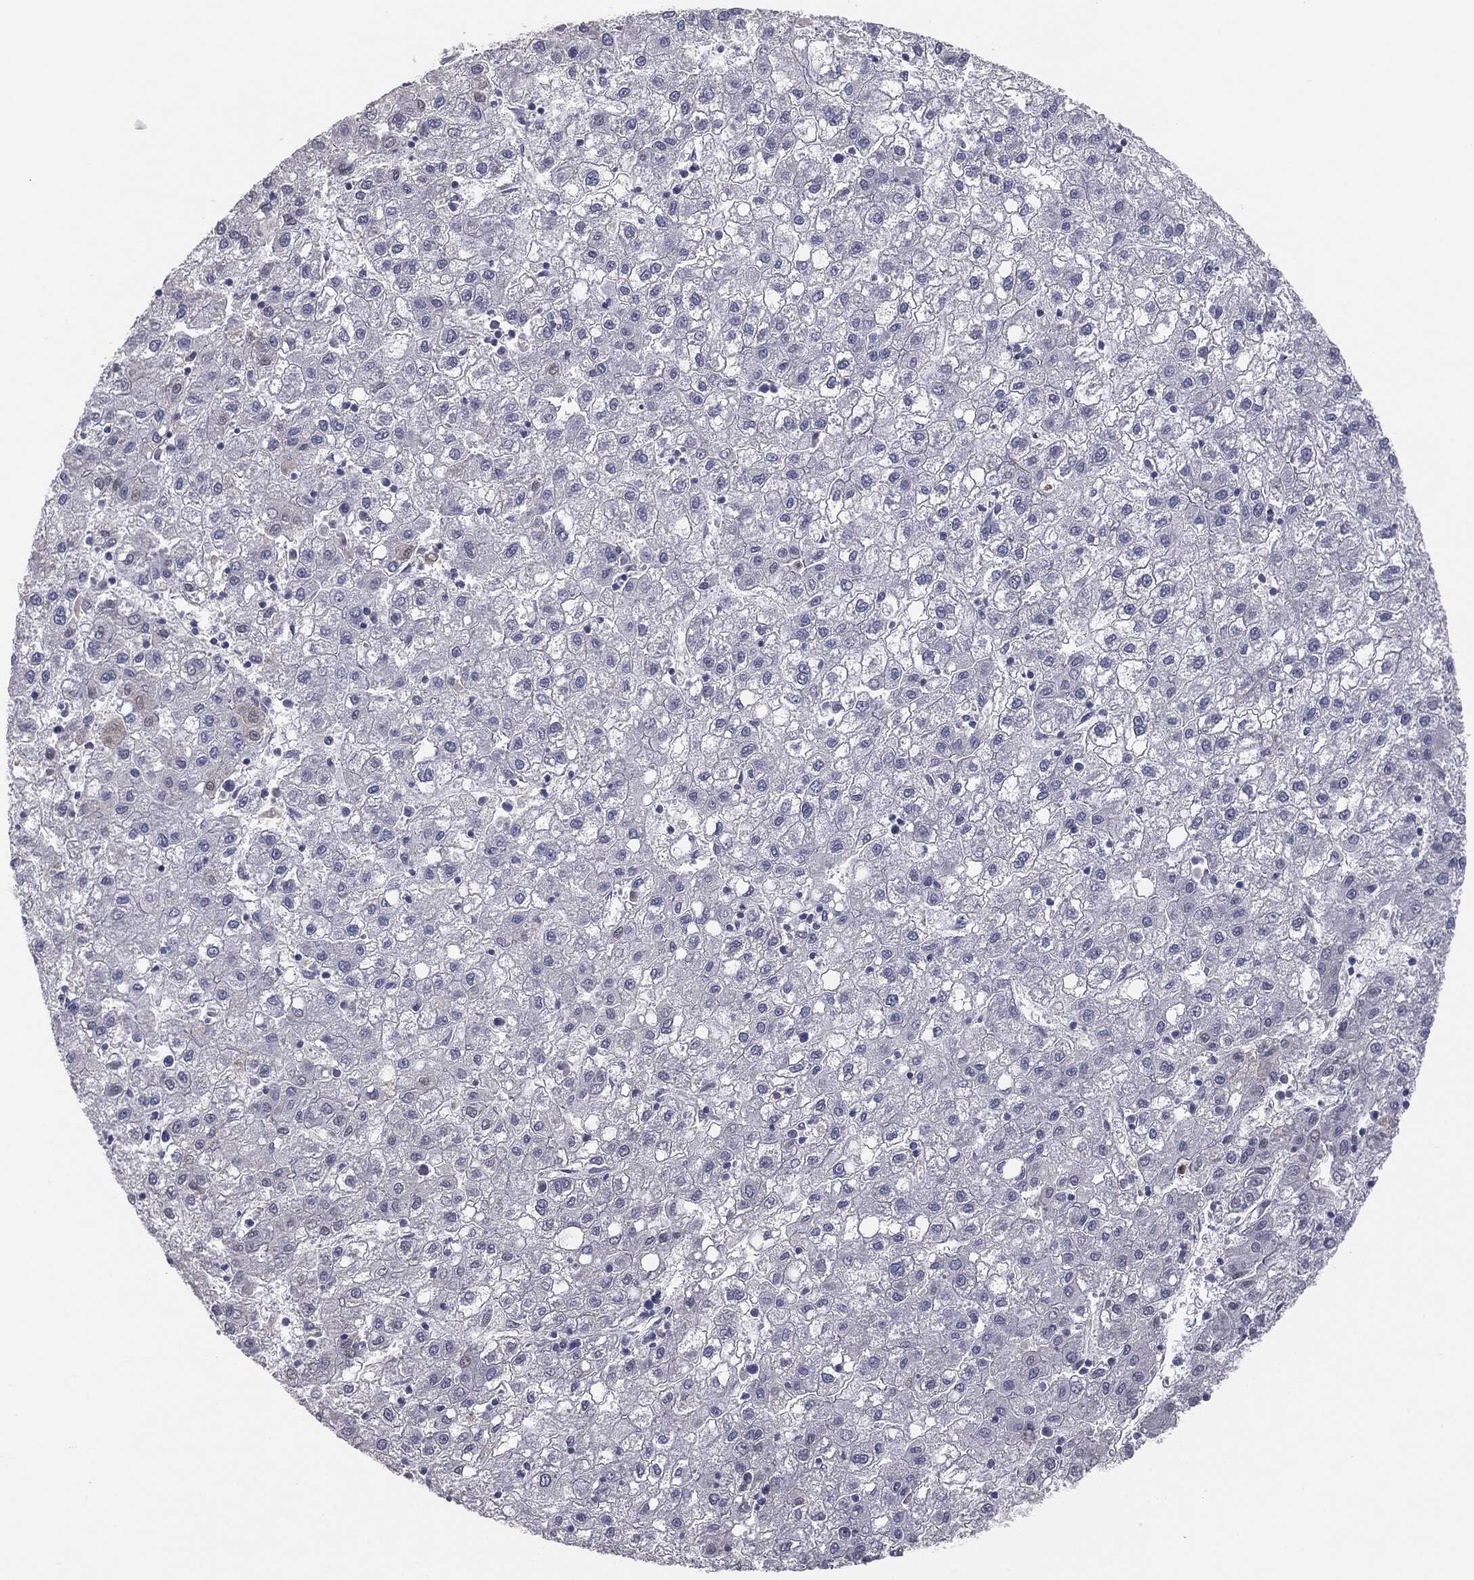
{"staining": {"intensity": "negative", "quantity": "none", "location": "none"}, "tissue": "liver cancer", "cell_type": "Tumor cells", "image_type": "cancer", "snomed": [{"axis": "morphology", "description": "Carcinoma, Hepatocellular, NOS"}, {"axis": "topography", "description": "Liver"}], "caption": "The photomicrograph demonstrates no significant staining in tumor cells of hepatocellular carcinoma (liver).", "gene": "MUC1", "patient": {"sex": "male", "age": 72}}